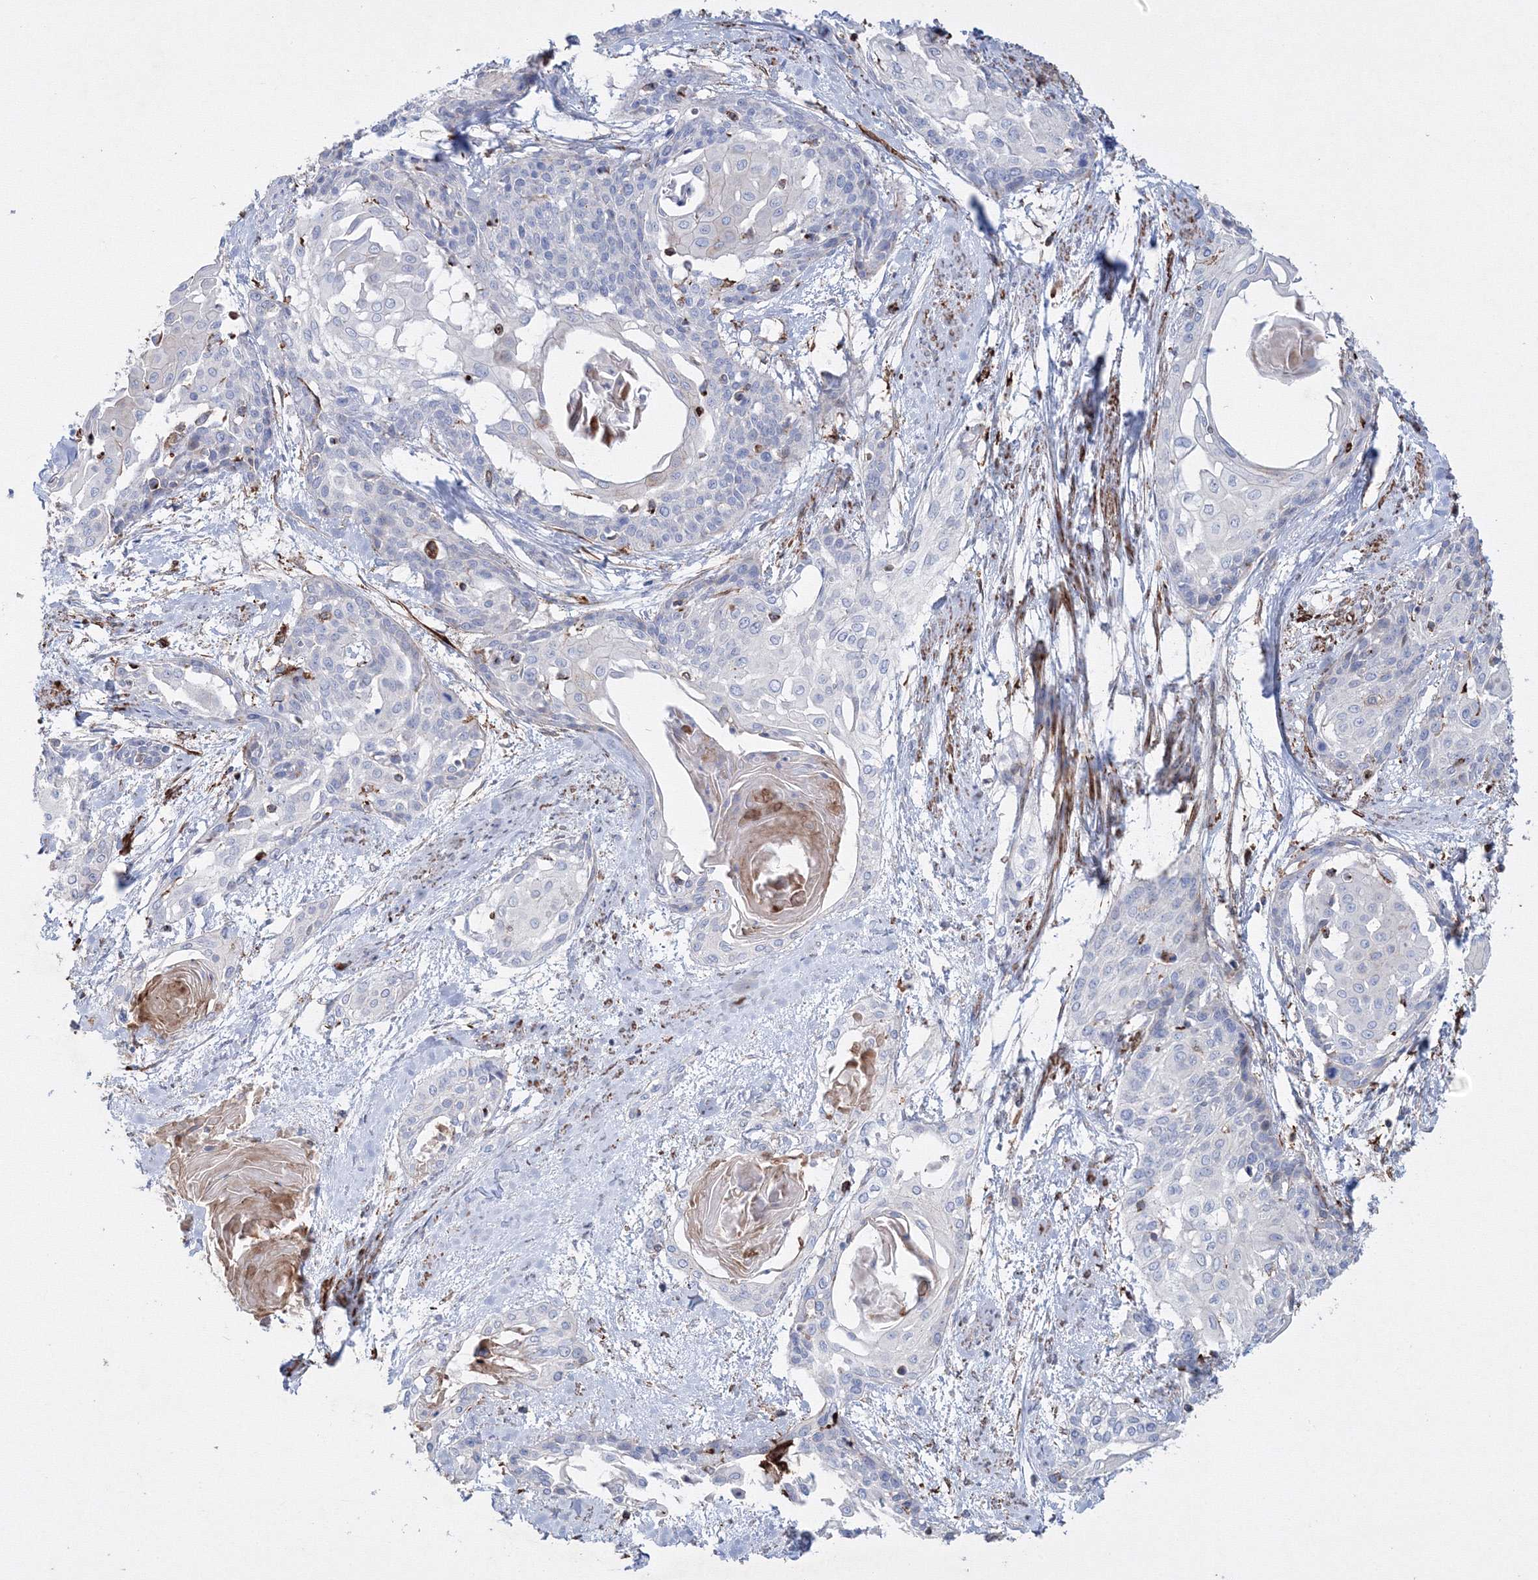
{"staining": {"intensity": "negative", "quantity": "none", "location": "none"}, "tissue": "cervical cancer", "cell_type": "Tumor cells", "image_type": "cancer", "snomed": [{"axis": "morphology", "description": "Squamous cell carcinoma, NOS"}, {"axis": "topography", "description": "Cervix"}], "caption": "Human cervical squamous cell carcinoma stained for a protein using IHC displays no expression in tumor cells.", "gene": "GPR82", "patient": {"sex": "female", "age": 57}}